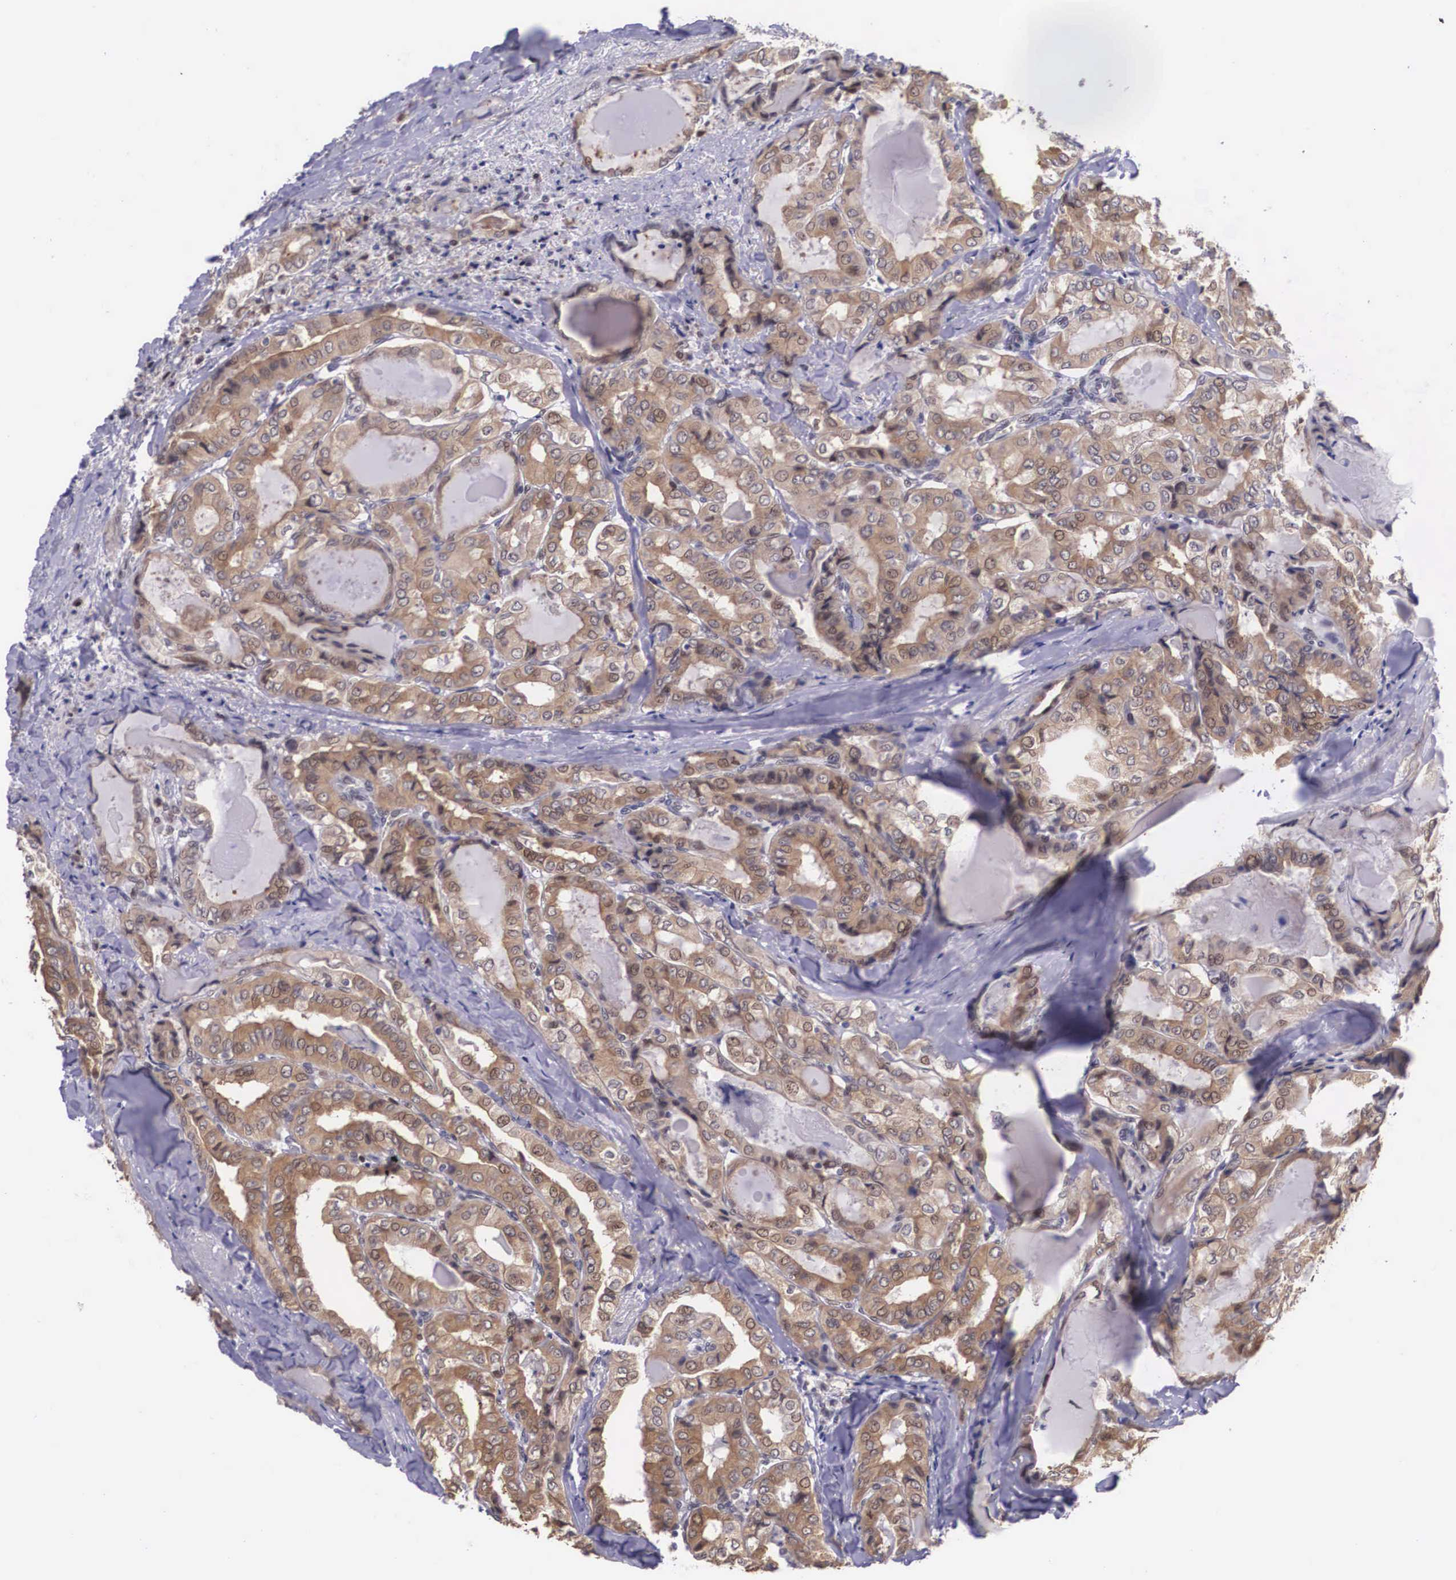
{"staining": {"intensity": "moderate", "quantity": ">75%", "location": "cytoplasmic/membranous"}, "tissue": "thyroid cancer", "cell_type": "Tumor cells", "image_type": "cancer", "snomed": [{"axis": "morphology", "description": "Papillary adenocarcinoma, NOS"}, {"axis": "topography", "description": "Thyroid gland"}], "caption": "The histopathology image displays a brown stain indicating the presence of a protein in the cytoplasmic/membranous of tumor cells in papillary adenocarcinoma (thyroid).", "gene": "SLC25A21", "patient": {"sex": "female", "age": 71}}